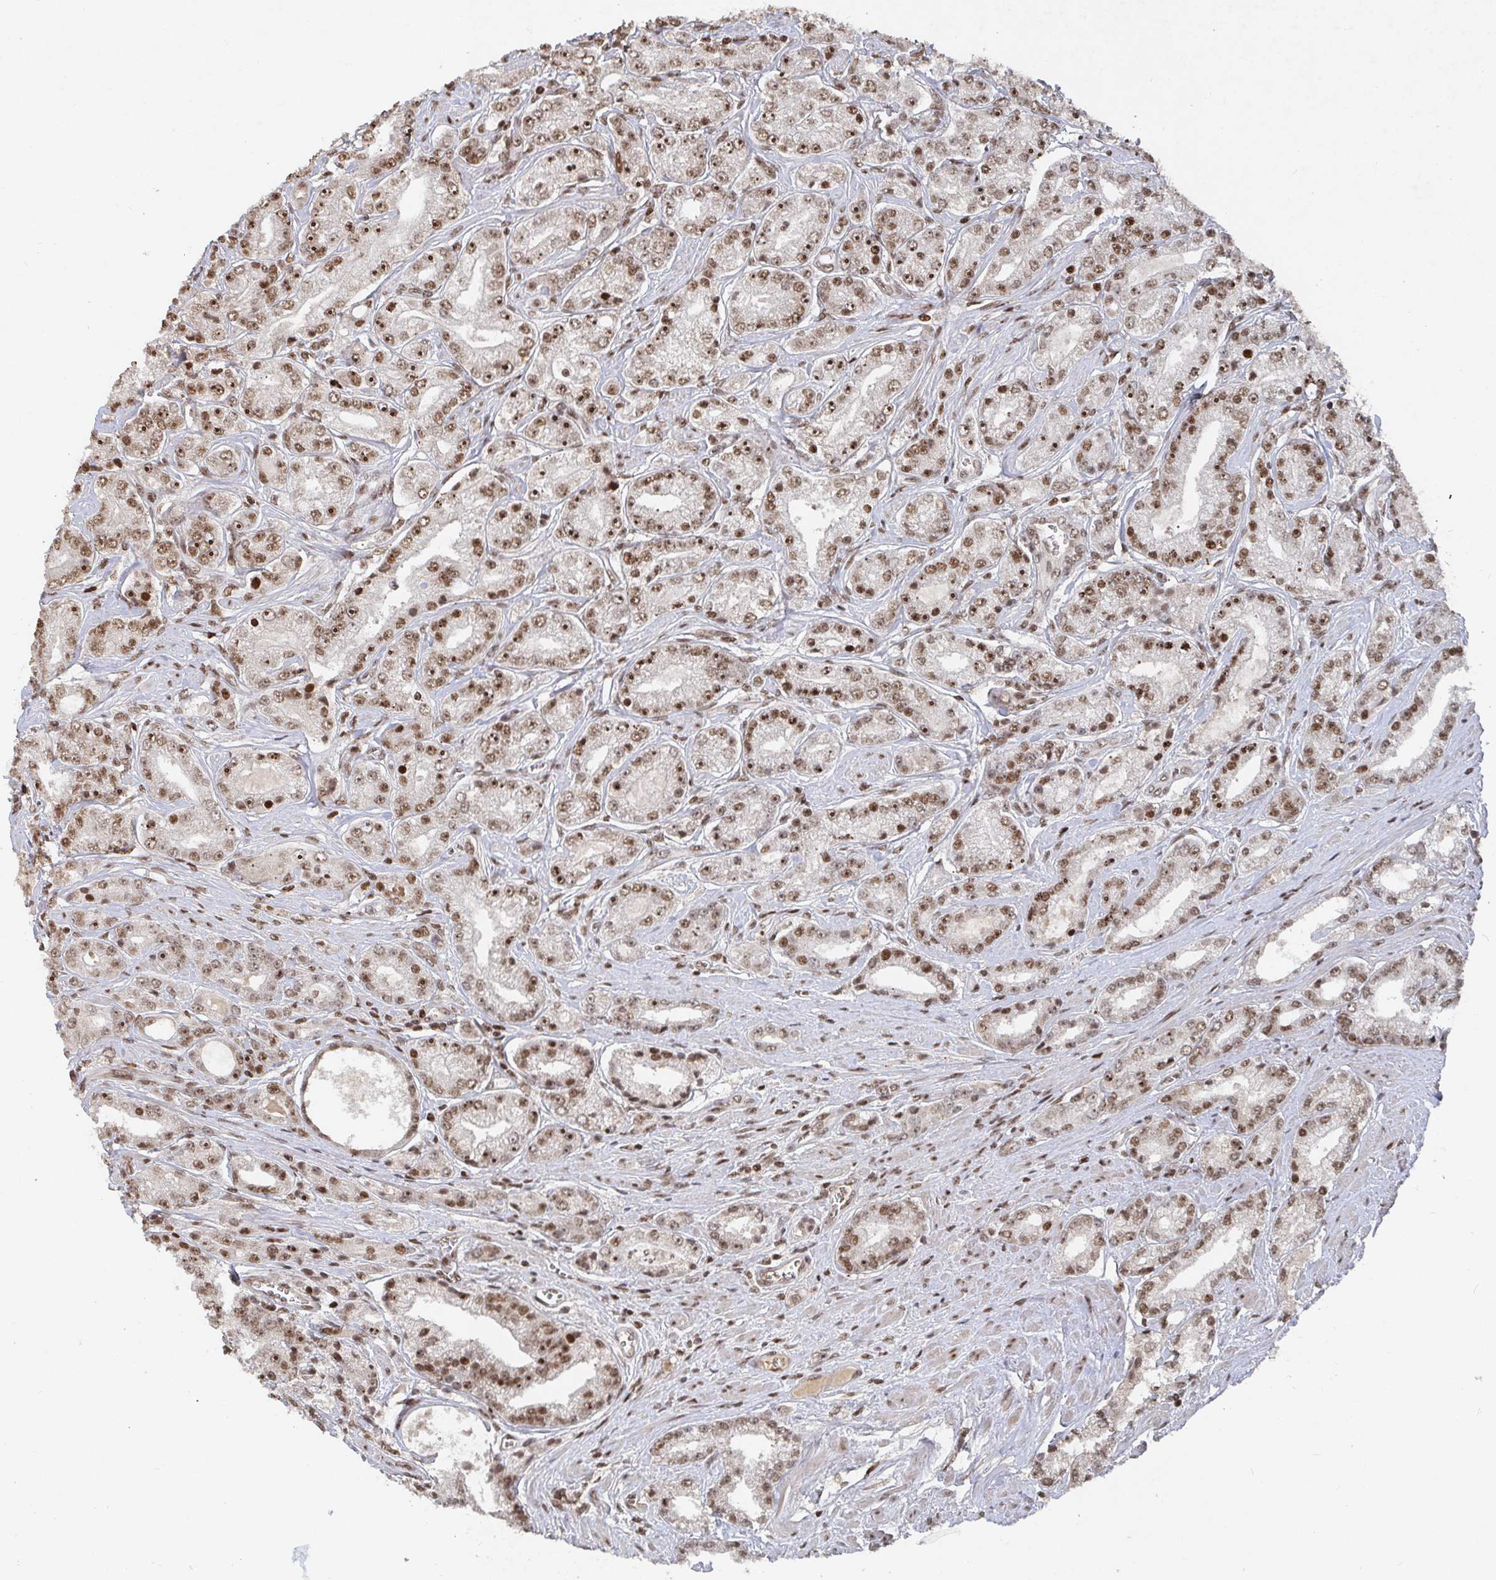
{"staining": {"intensity": "moderate", "quantity": ">75%", "location": "nuclear"}, "tissue": "prostate cancer", "cell_type": "Tumor cells", "image_type": "cancer", "snomed": [{"axis": "morphology", "description": "Adenocarcinoma, High grade"}, {"axis": "topography", "description": "Prostate"}], "caption": "The photomicrograph reveals staining of prostate cancer (high-grade adenocarcinoma), revealing moderate nuclear protein staining (brown color) within tumor cells. Immunohistochemistry (ihc) stains the protein of interest in brown and the nuclei are stained blue.", "gene": "ZDHHC12", "patient": {"sex": "male", "age": 66}}